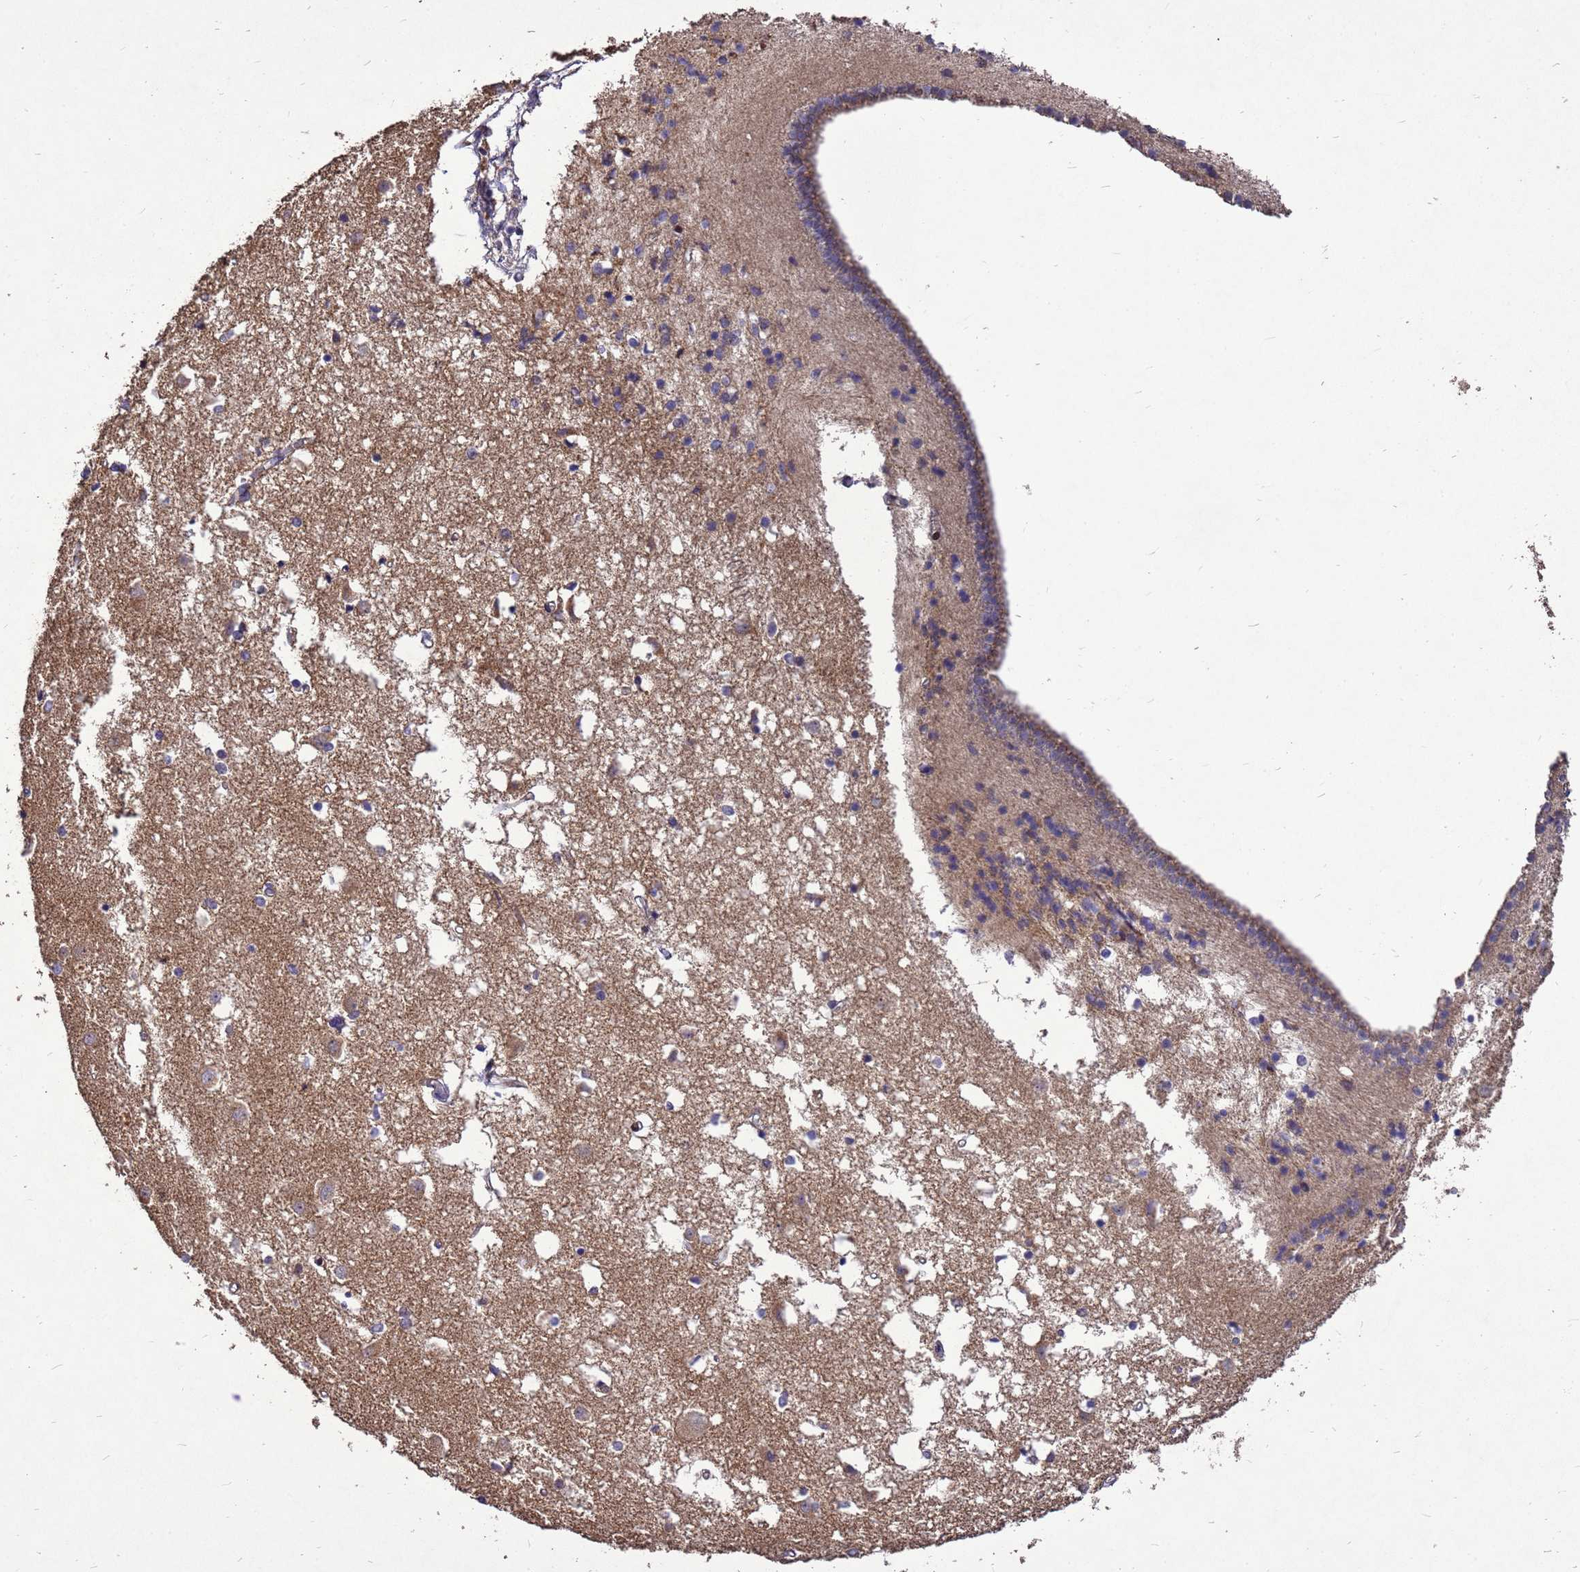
{"staining": {"intensity": "negative", "quantity": "none", "location": "none"}, "tissue": "caudate", "cell_type": "Glial cells", "image_type": "normal", "snomed": [{"axis": "morphology", "description": "Normal tissue, NOS"}, {"axis": "topography", "description": "Lateral ventricle wall"}], "caption": "Micrograph shows no significant protein expression in glial cells of normal caudate.", "gene": "RSPRY1", "patient": {"sex": "male", "age": 45}}